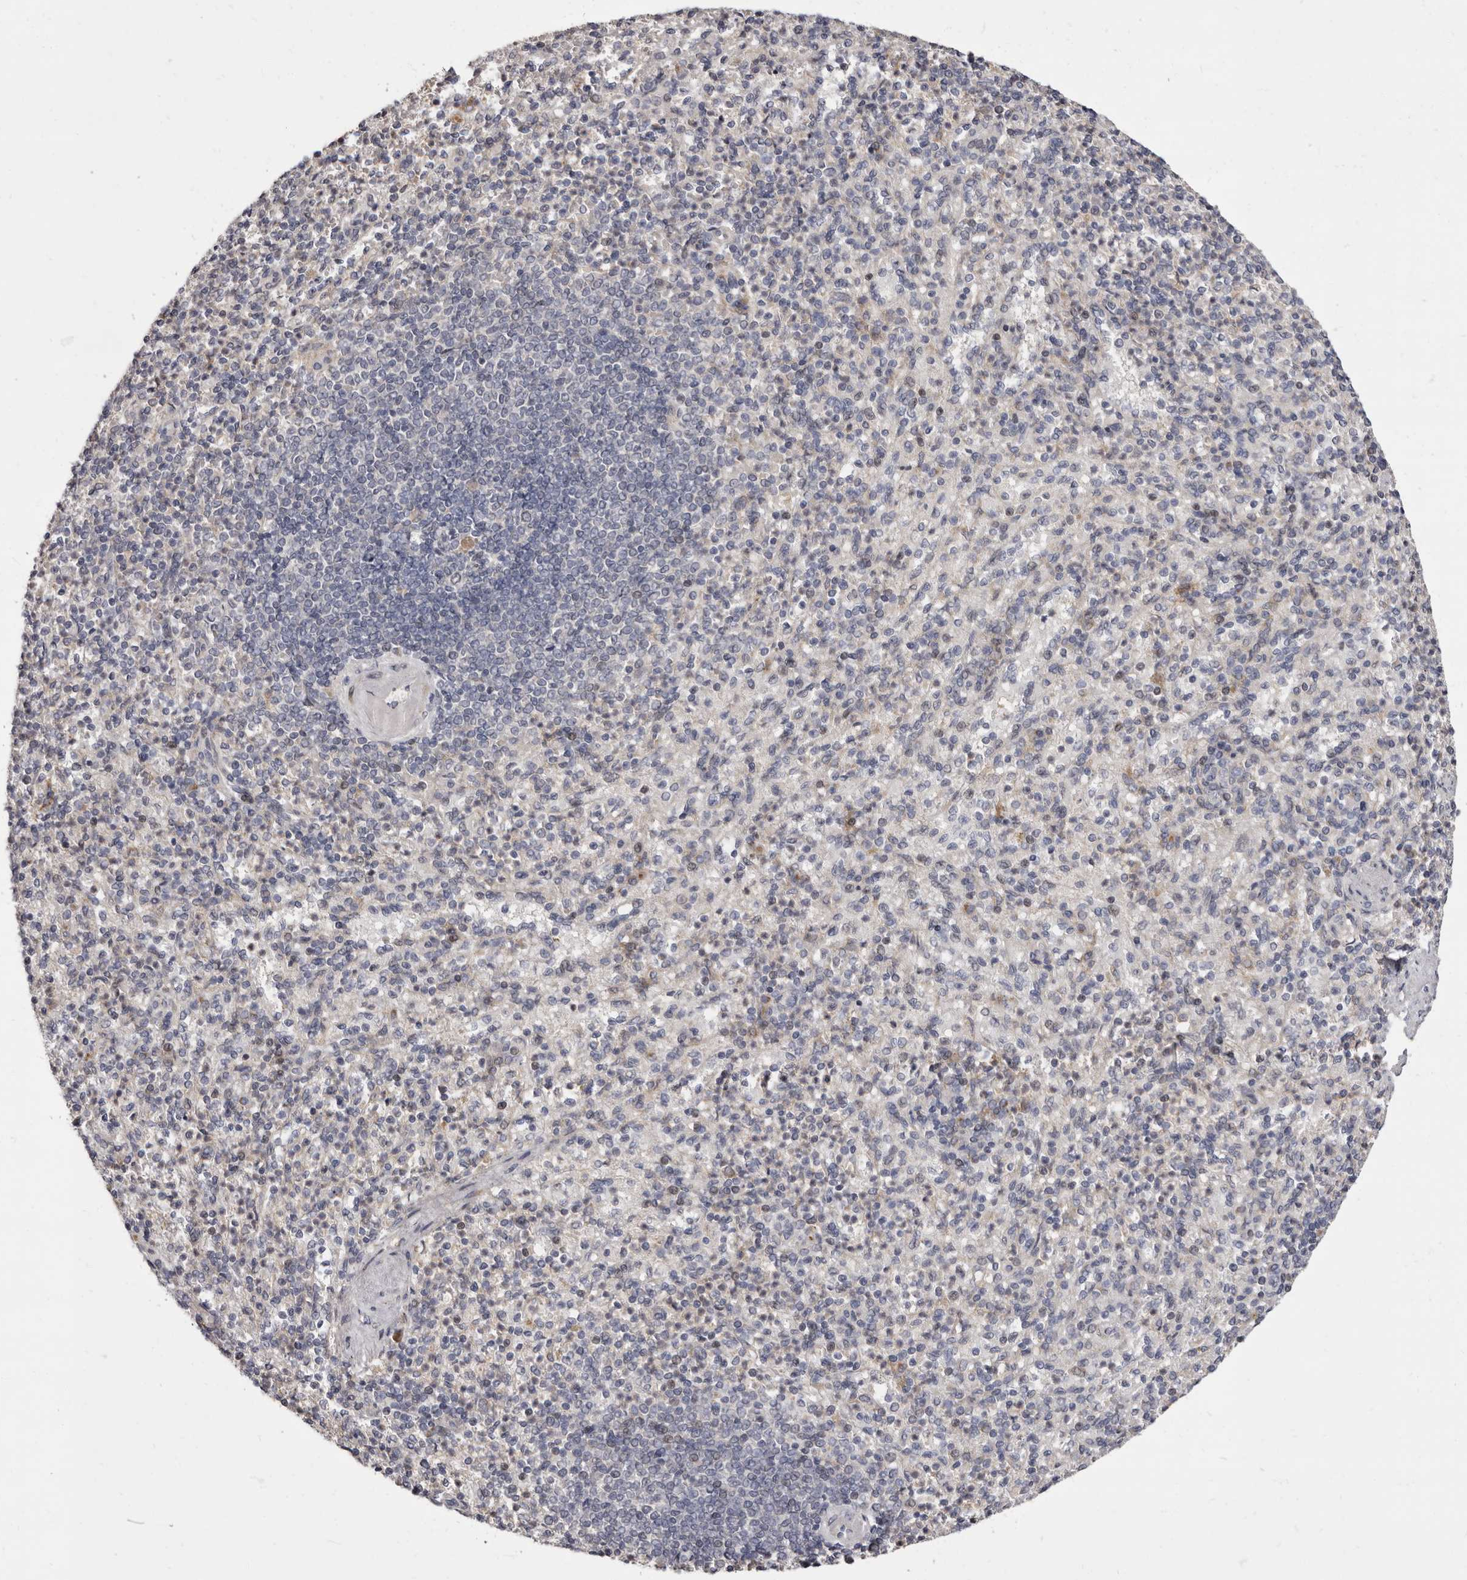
{"staining": {"intensity": "weak", "quantity": "<25%", "location": "cytoplasmic/membranous"}, "tissue": "spleen", "cell_type": "Cells in red pulp", "image_type": "normal", "snomed": [{"axis": "morphology", "description": "Normal tissue, NOS"}, {"axis": "topography", "description": "Spleen"}], "caption": "The image exhibits no significant expression in cells in red pulp of spleen.", "gene": "ZNF326", "patient": {"sex": "female", "age": 74}}